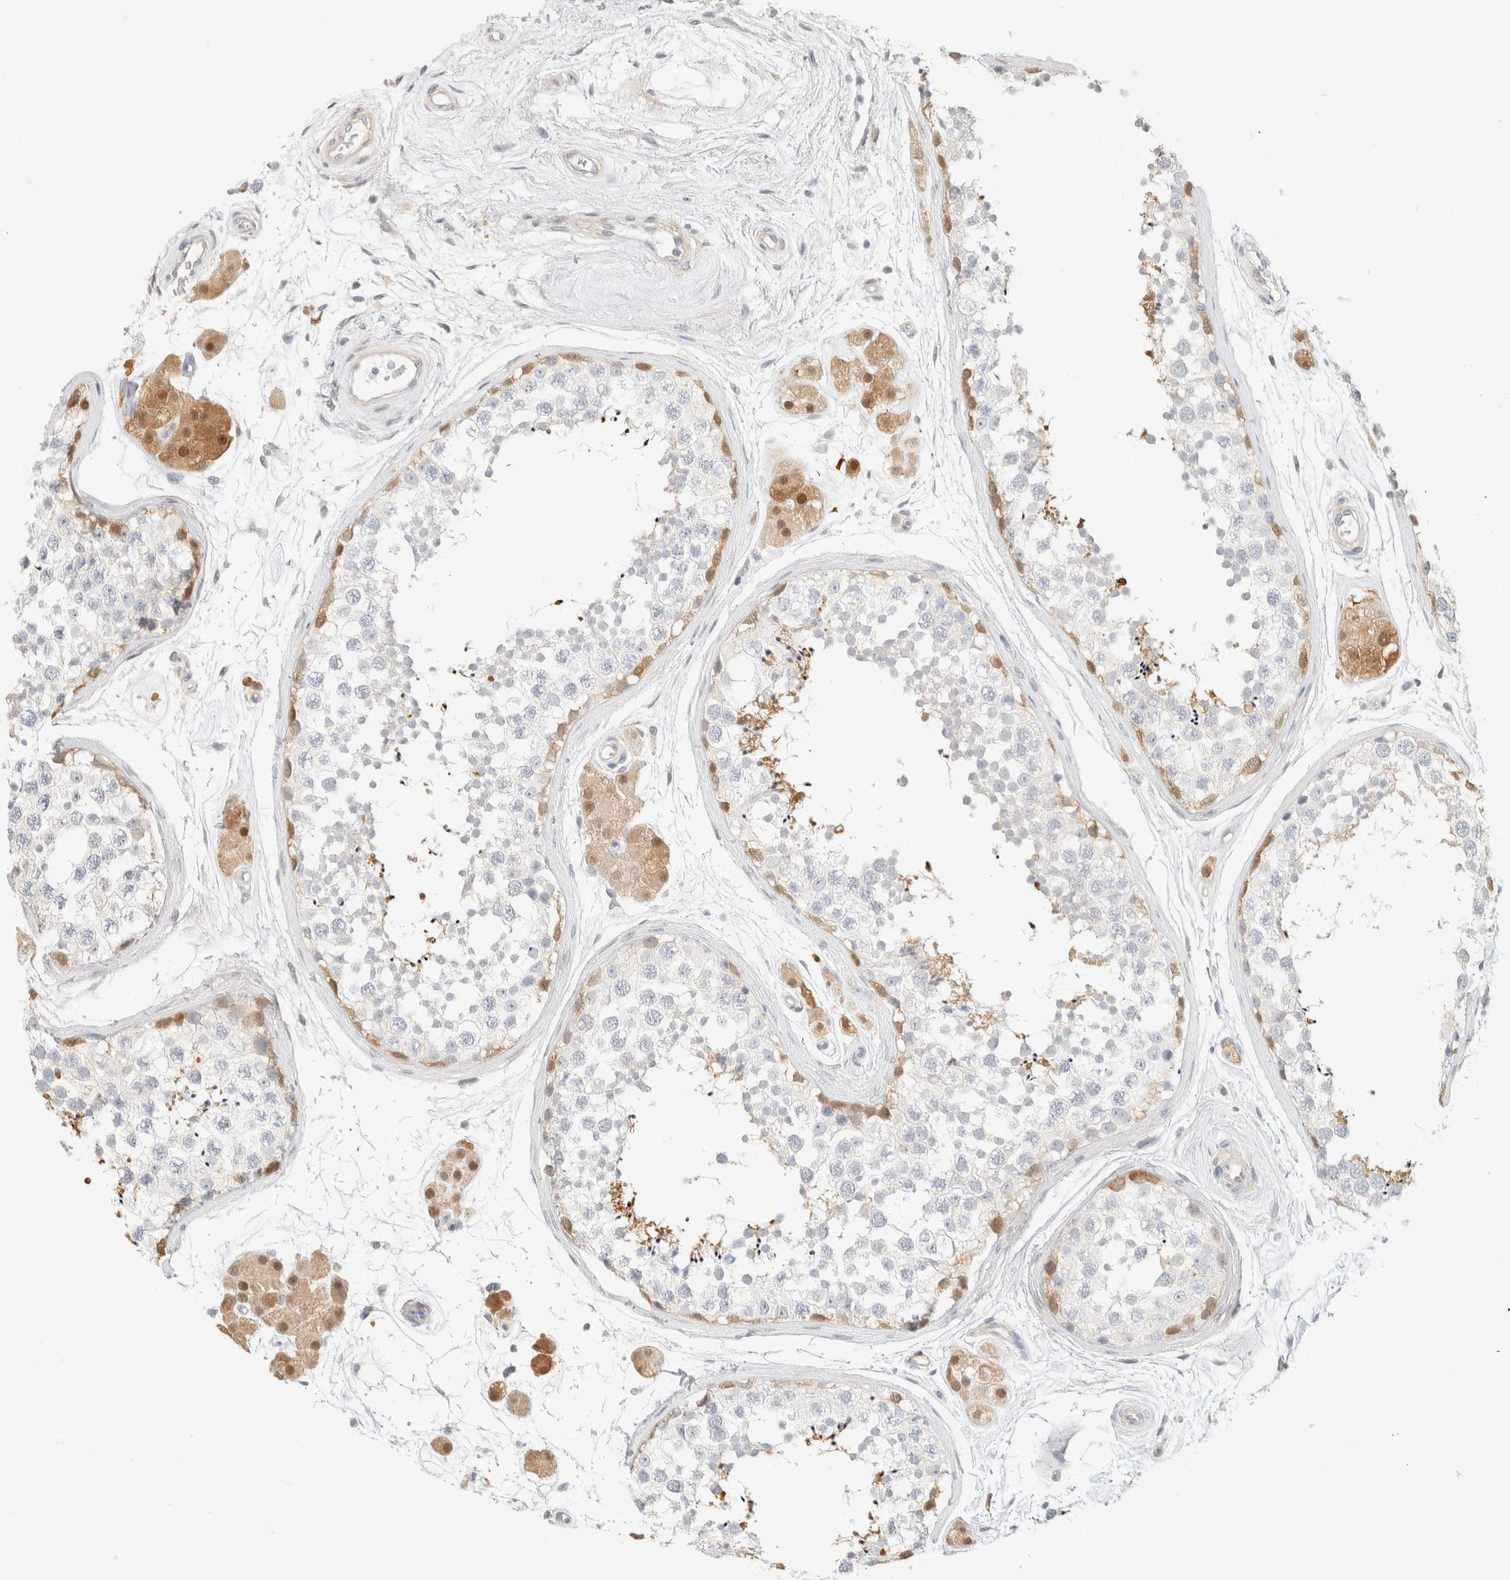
{"staining": {"intensity": "moderate", "quantity": "<25%", "location": "cytoplasmic/membranous,nuclear"}, "tissue": "testis", "cell_type": "Cells in seminiferous ducts", "image_type": "normal", "snomed": [{"axis": "morphology", "description": "Normal tissue, NOS"}, {"axis": "topography", "description": "Testis"}], "caption": "Normal testis displays moderate cytoplasmic/membranous,nuclear expression in approximately <25% of cells in seminiferous ducts (Brightfield microscopy of DAB IHC at high magnification)..", "gene": "GPI", "patient": {"sex": "male", "age": 56}}